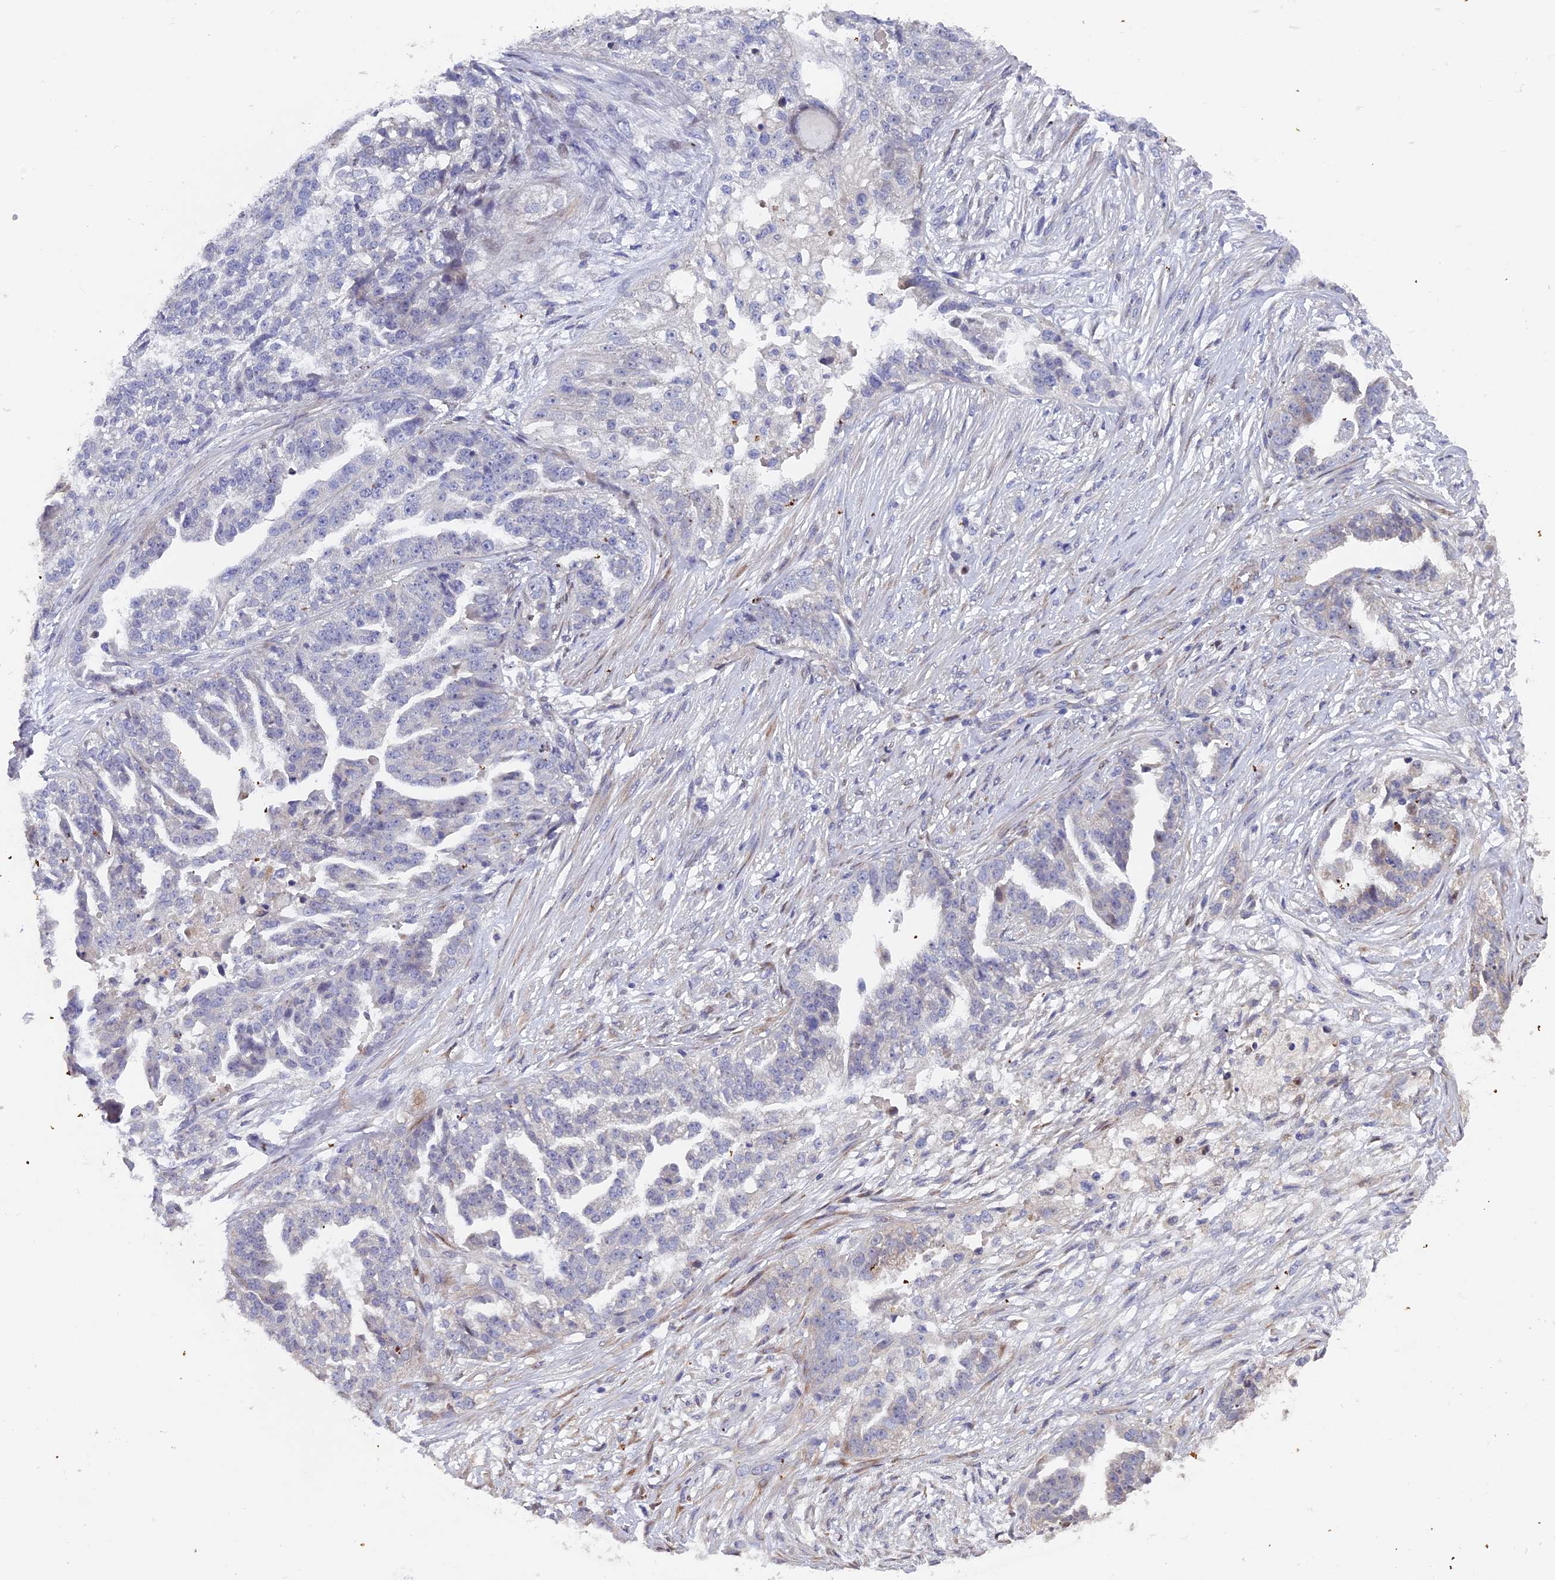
{"staining": {"intensity": "negative", "quantity": "none", "location": "none"}, "tissue": "ovarian cancer", "cell_type": "Tumor cells", "image_type": "cancer", "snomed": [{"axis": "morphology", "description": "Cystadenocarcinoma, serous, NOS"}, {"axis": "topography", "description": "Ovary"}], "caption": "This is an immunohistochemistry micrograph of human ovarian serous cystadenocarcinoma. There is no staining in tumor cells.", "gene": "RAB28", "patient": {"sex": "female", "age": 58}}